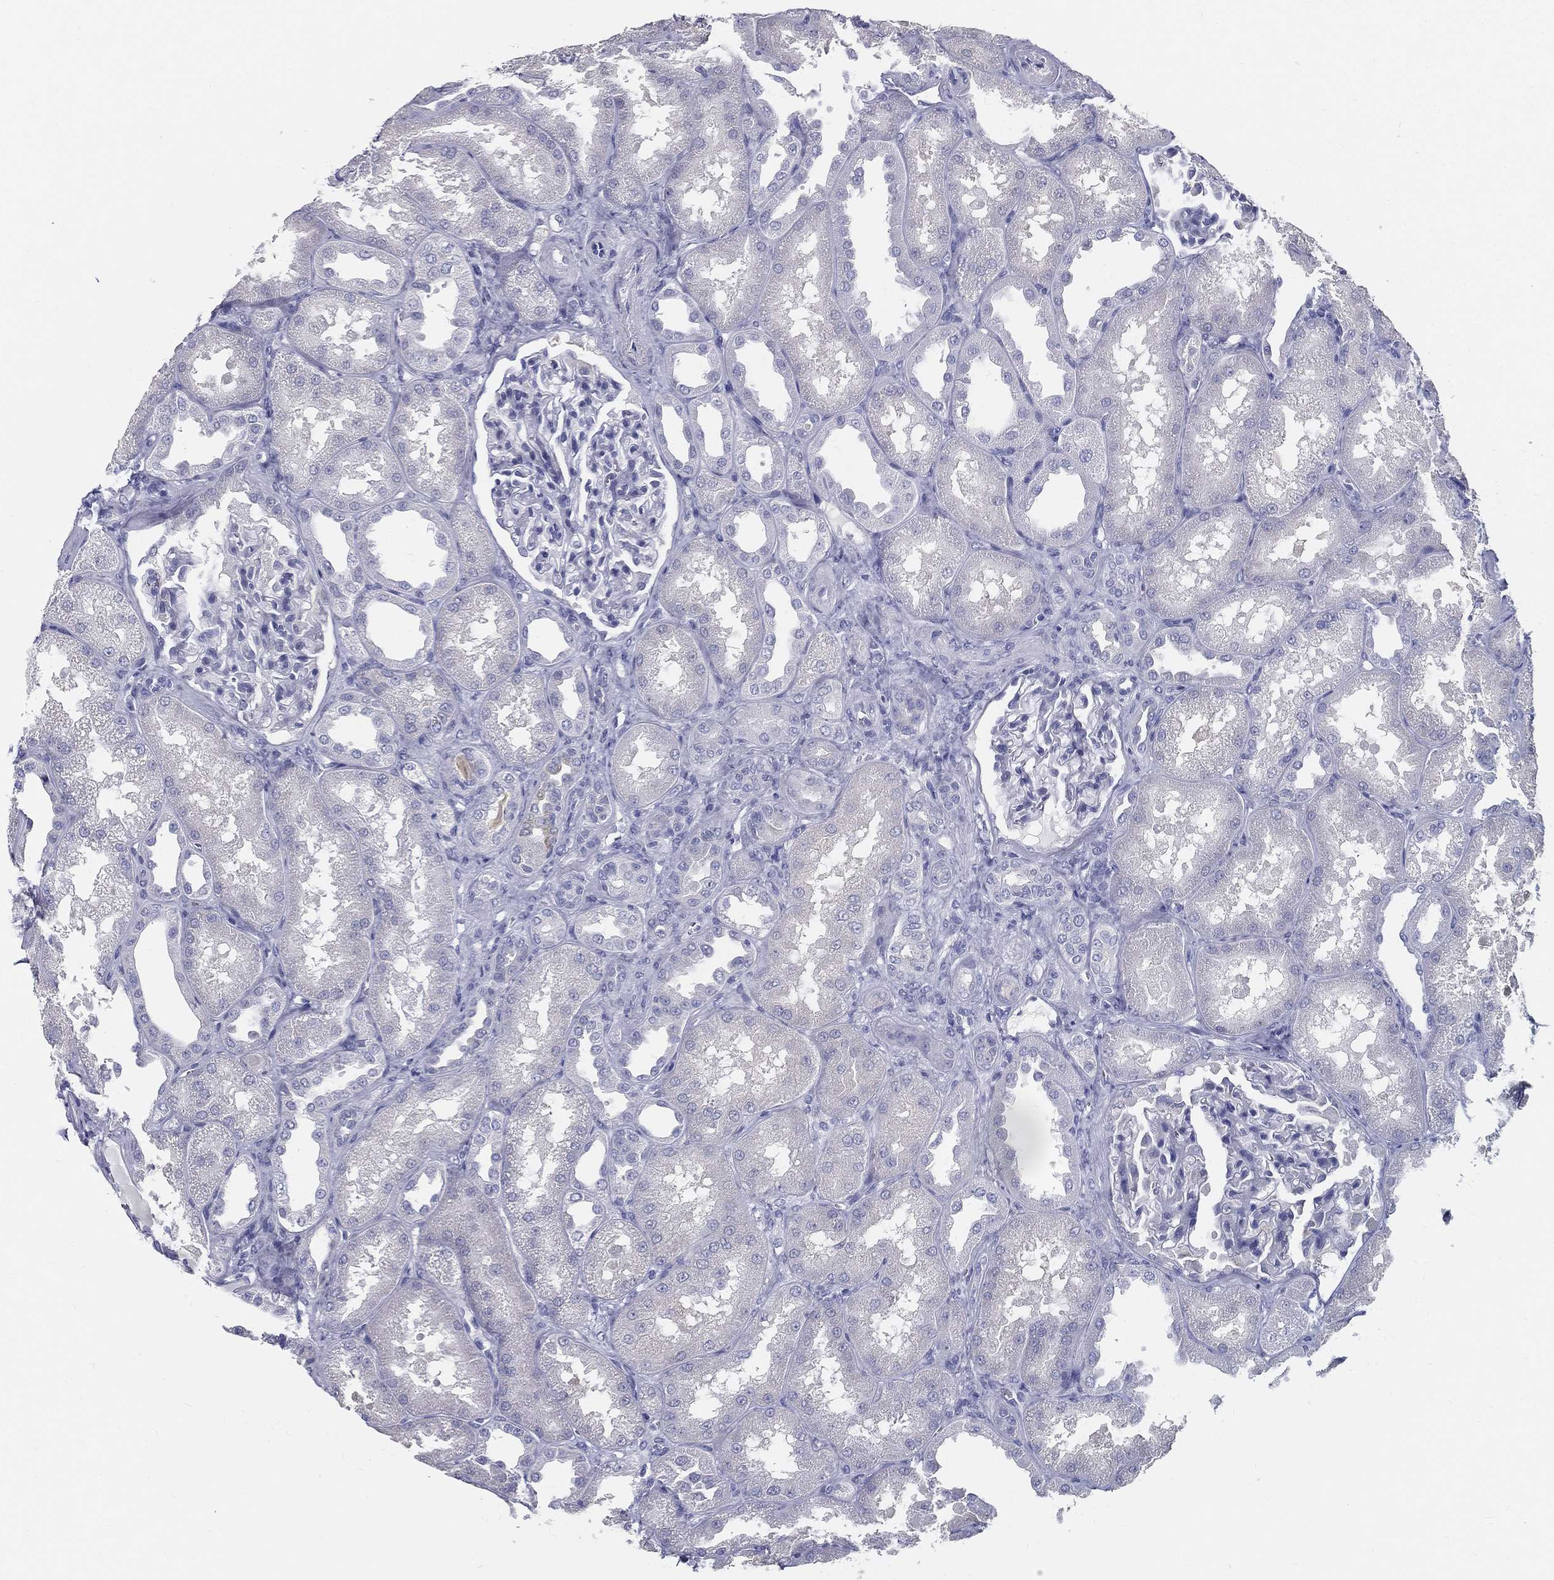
{"staining": {"intensity": "negative", "quantity": "none", "location": "none"}, "tissue": "kidney", "cell_type": "Cells in glomeruli", "image_type": "normal", "snomed": [{"axis": "morphology", "description": "Normal tissue, NOS"}, {"axis": "topography", "description": "Kidney"}], "caption": "The micrograph displays no staining of cells in glomeruli in unremarkable kidney. (Brightfield microscopy of DAB (3,3'-diaminobenzidine) immunohistochemistry (IHC) at high magnification).", "gene": "STS", "patient": {"sex": "male", "age": 61}}